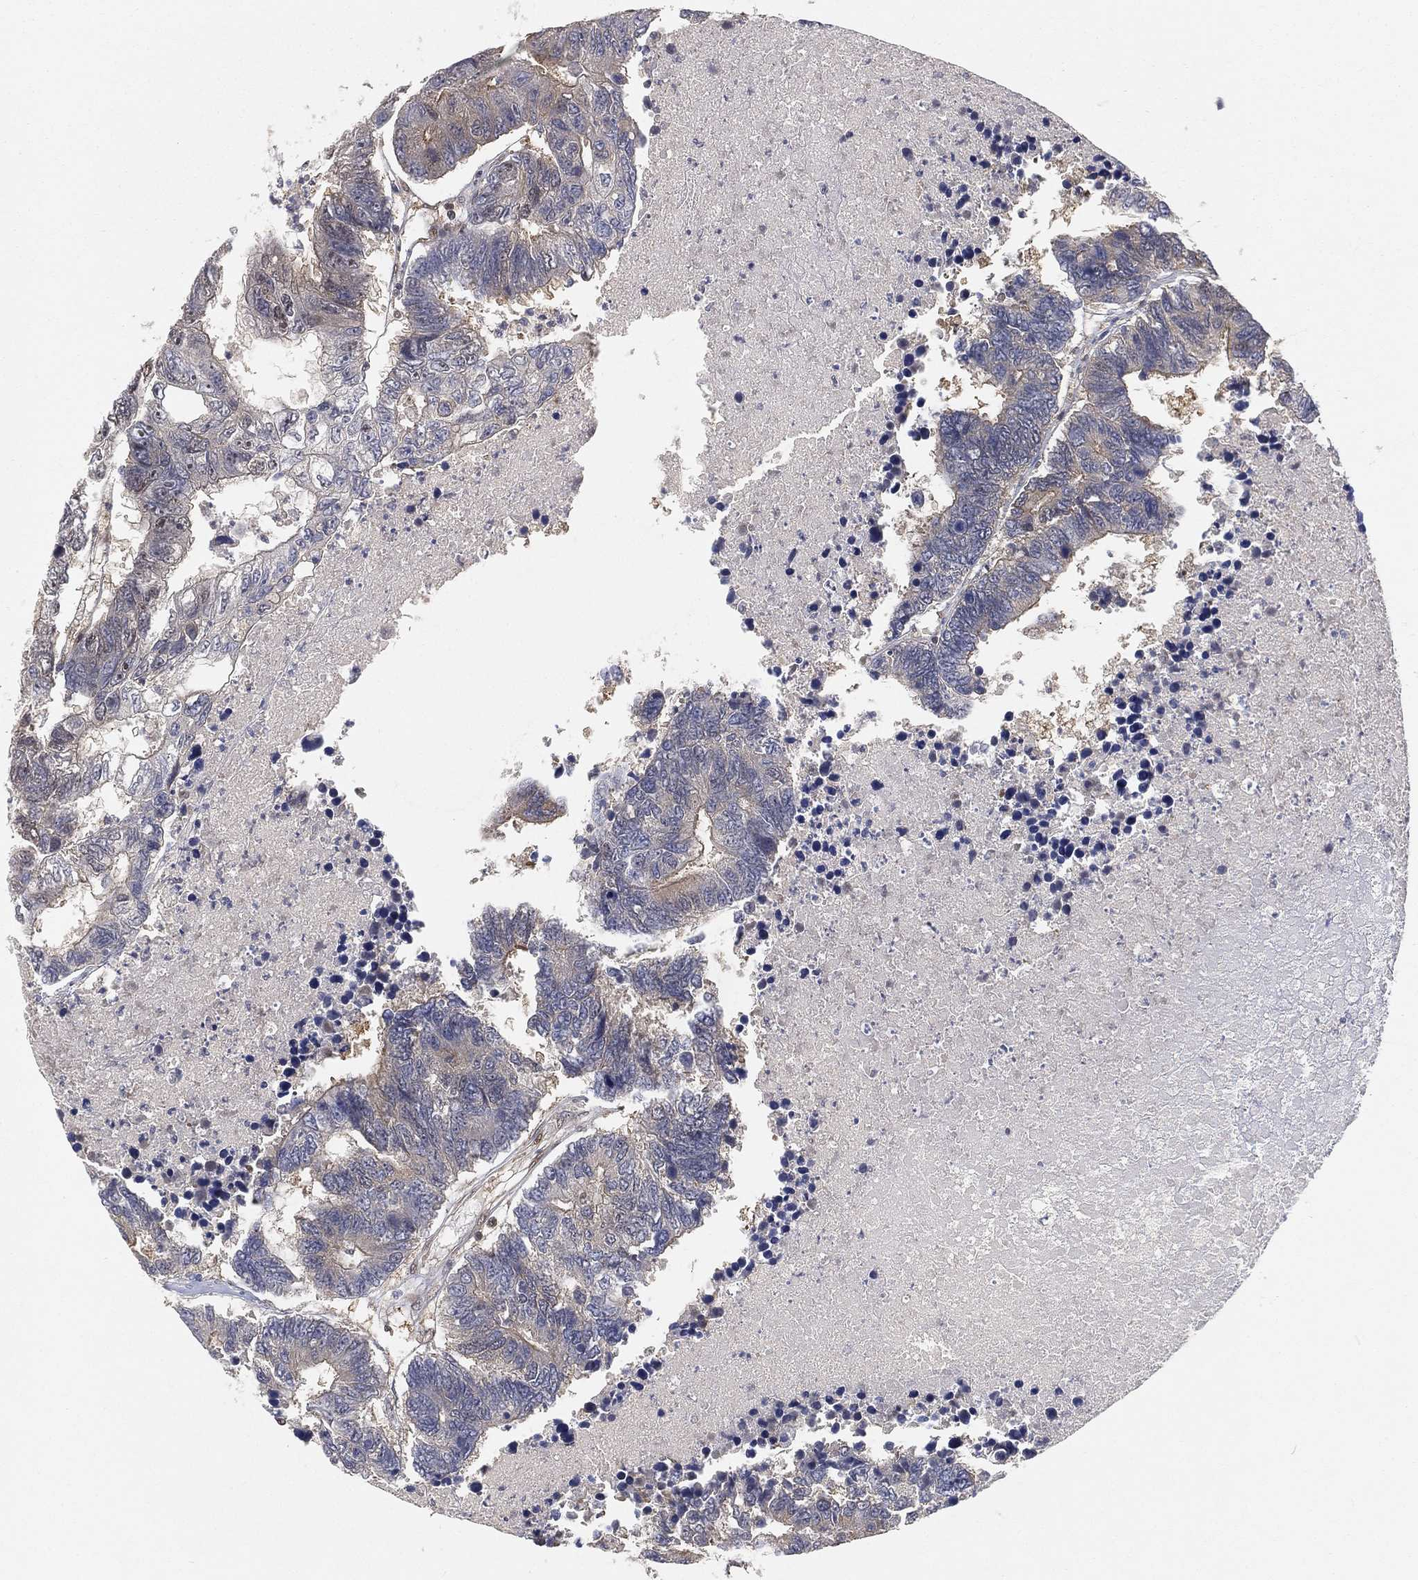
{"staining": {"intensity": "negative", "quantity": "none", "location": "none"}, "tissue": "colorectal cancer", "cell_type": "Tumor cells", "image_type": "cancer", "snomed": [{"axis": "morphology", "description": "Adenocarcinoma, NOS"}, {"axis": "topography", "description": "Colon"}], "caption": "Immunohistochemistry (IHC) image of human colorectal cancer stained for a protein (brown), which shows no expression in tumor cells. (IHC, brightfield microscopy, high magnification).", "gene": "CRTC3", "patient": {"sex": "female", "age": 48}}